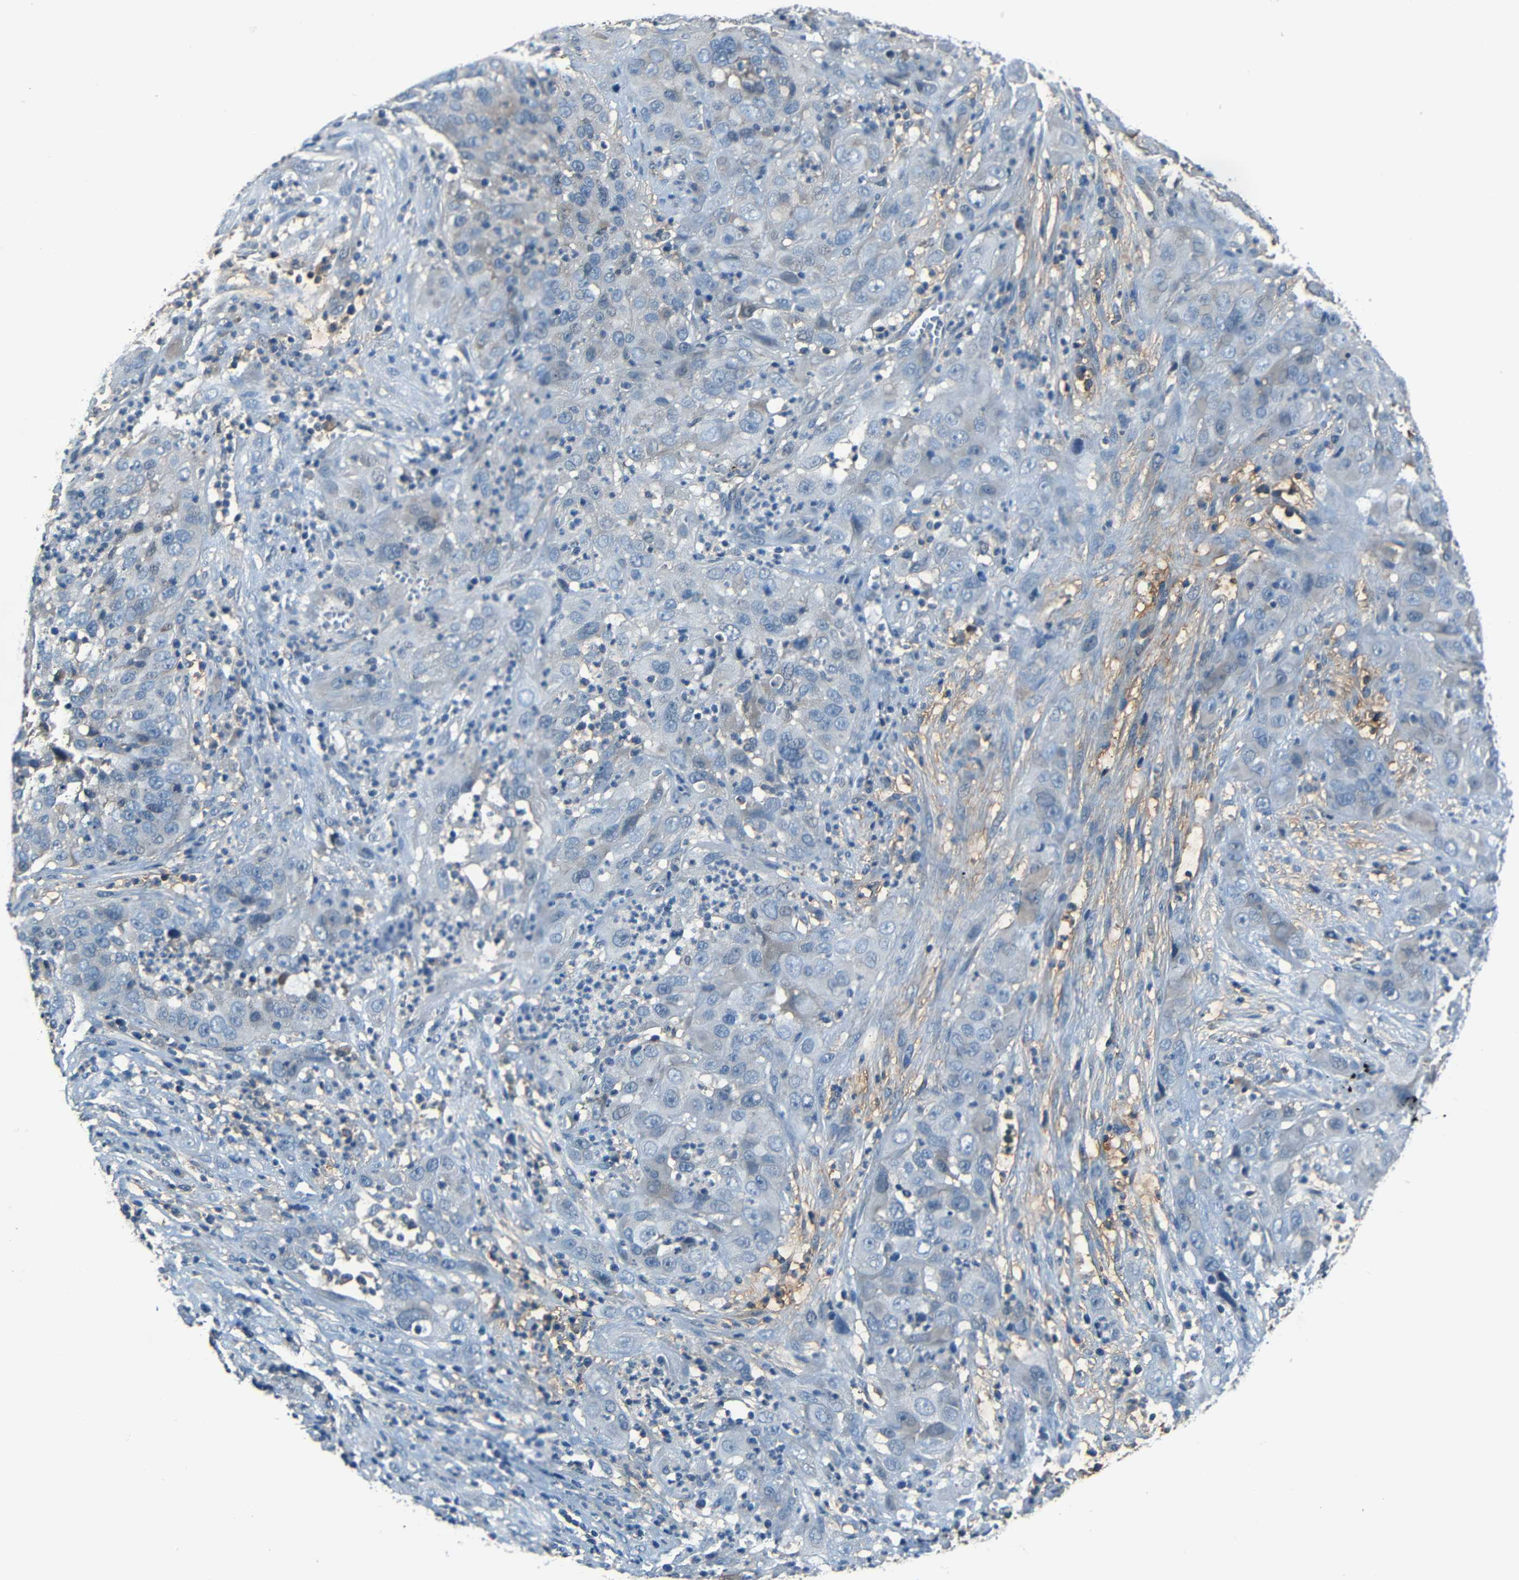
{"staining": {"intensity": "negative", "quantity": "none", "location": "none"}, "tissue": "cervical cancer", "cell_type": "Tumor cells", "image_type": "cancer", "snomed": [{"axis": "morphology", "description": "Squamous cell carcinoma, NOS"}, {"axis": "topography", "description": "Cervix"}], "caption": "An image of human cervical squamous cell carcinoma is negative for staining in tumor cells.", "gene": "SLA", "patient": {"sex": "female", "age": 32}}